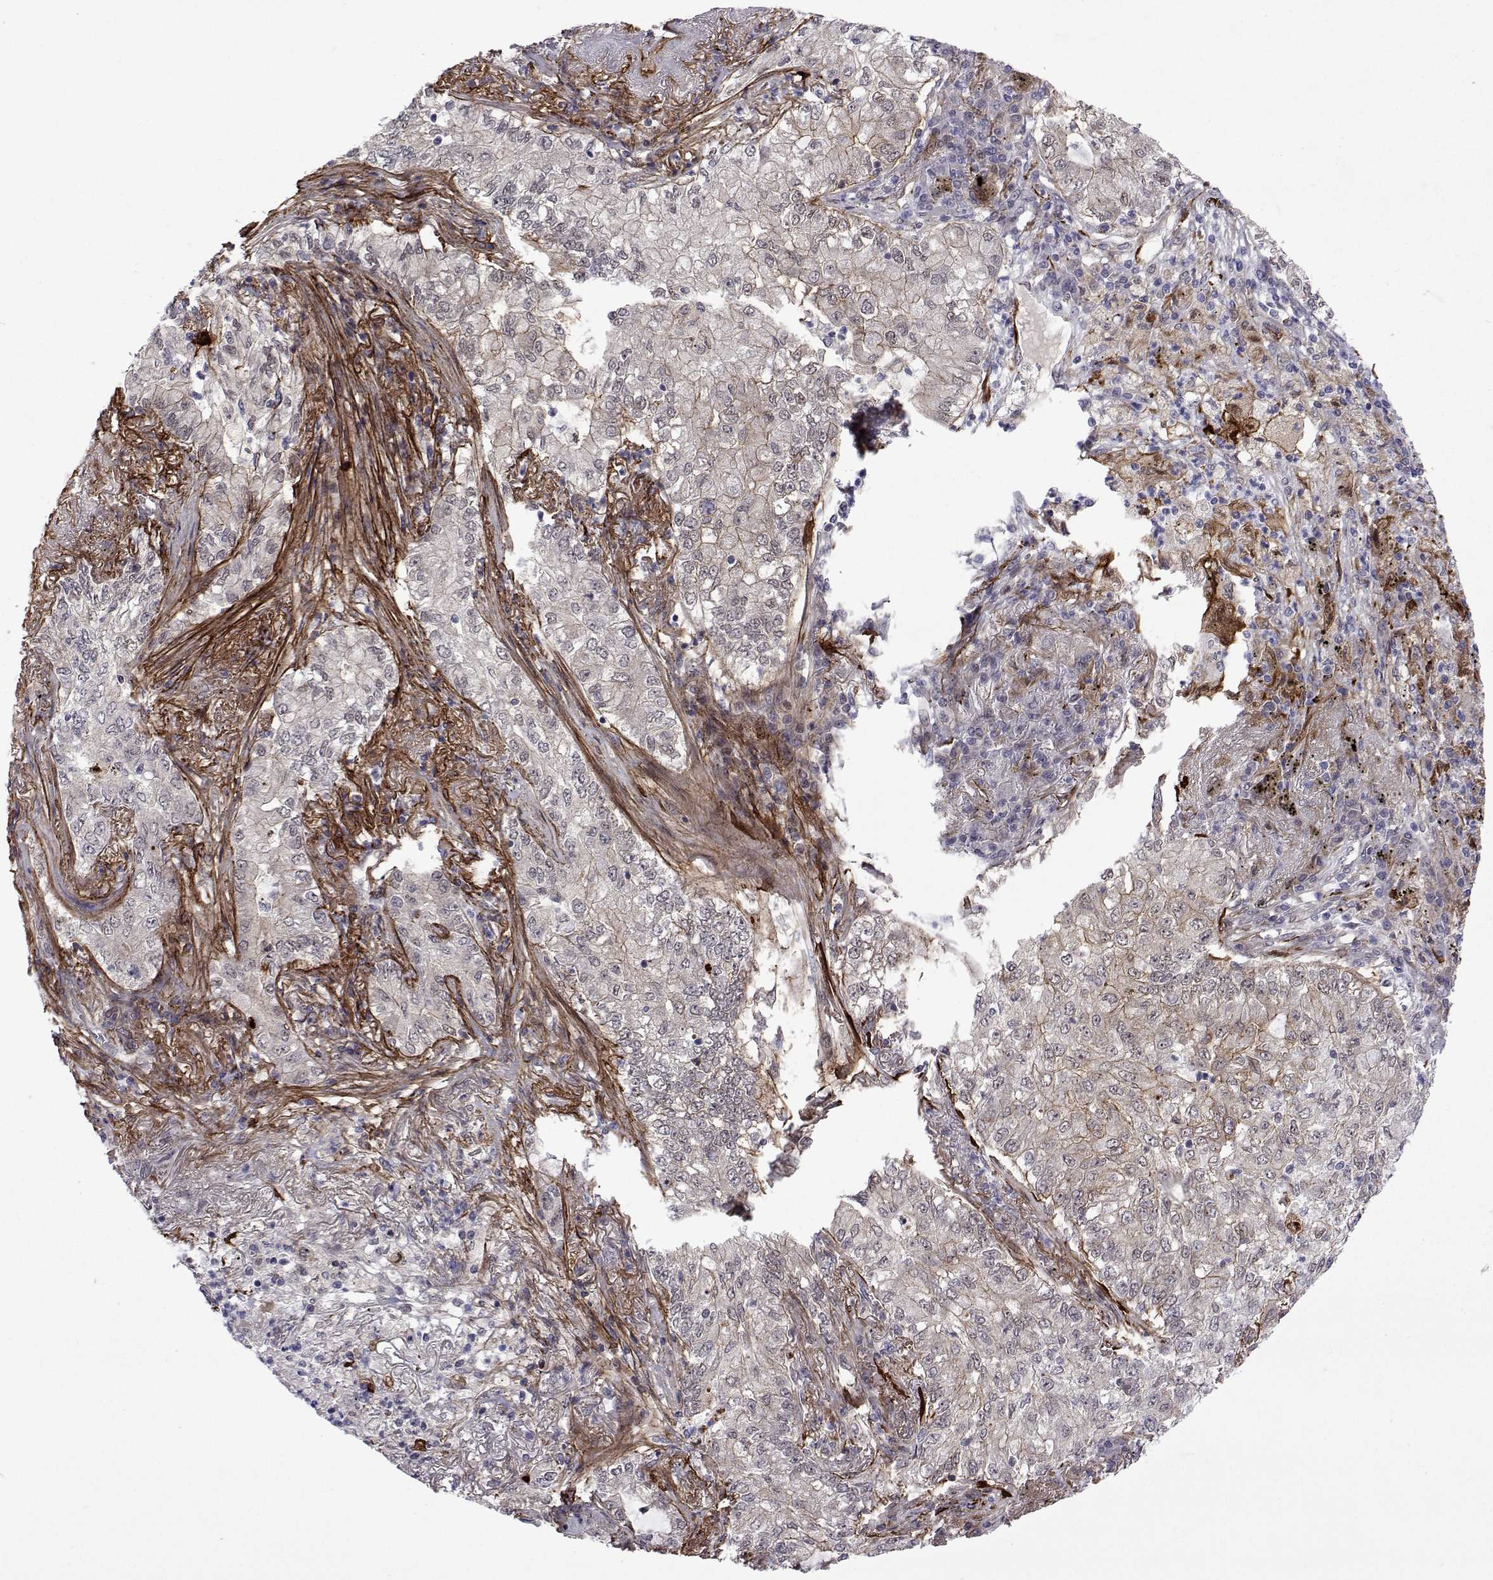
{"staining": {"intensity": "negative", "quantity": "none", "location": "none"}, "tissue": "lung cancer", "cell_type": "Tumor cells", "image_type": "cancer", "snomed": [{"axis": "morphology", "description": "Adenocarcinoma, NOS"}, {"axis": "topography", "description": "Lung"}], "caption": "Lung cancer was stained to show a protein in brown. There is no significant positivity in tumor cells.", "gene": "EFCAB3", "patient": {"sex": "female", "age": 73}}